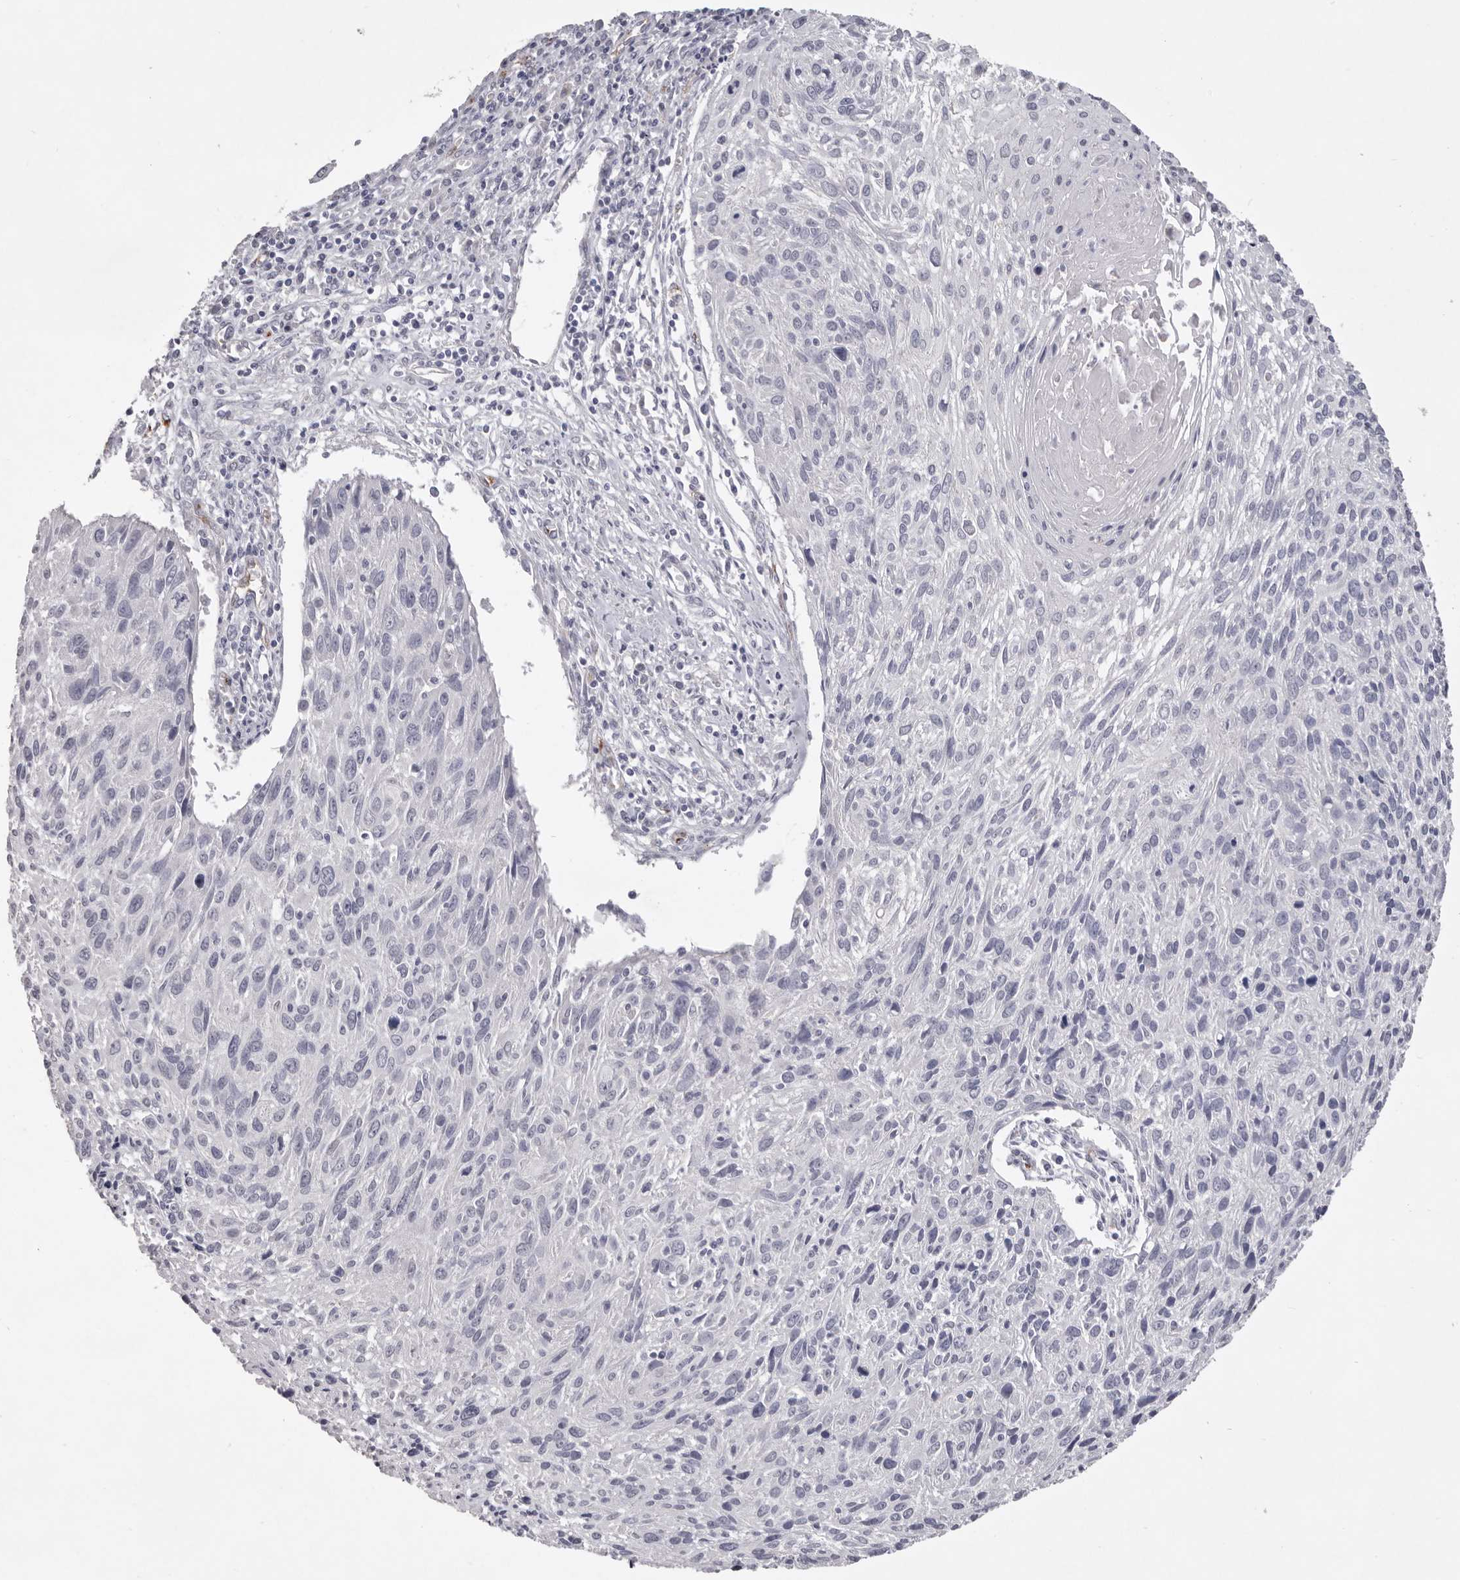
{"staining": {"intensity": "negative", "quantity": "none", "location": "none"}, "tissue": "cervical cancer", "cell_type": "Tumor cells", "image_type": "cancer", "snomed": [{"axis": "morphology", "description": "Squamous cell carcinoma, NOS"}, {"axis": "topography", "description": "Cervix"}], "caption": "The micrograph displays no significant expression in tumor cells of cervical squamous cell carcinoma.", "gene": "ZYG11B", "patient": {"sex": "female", "age": 51}}